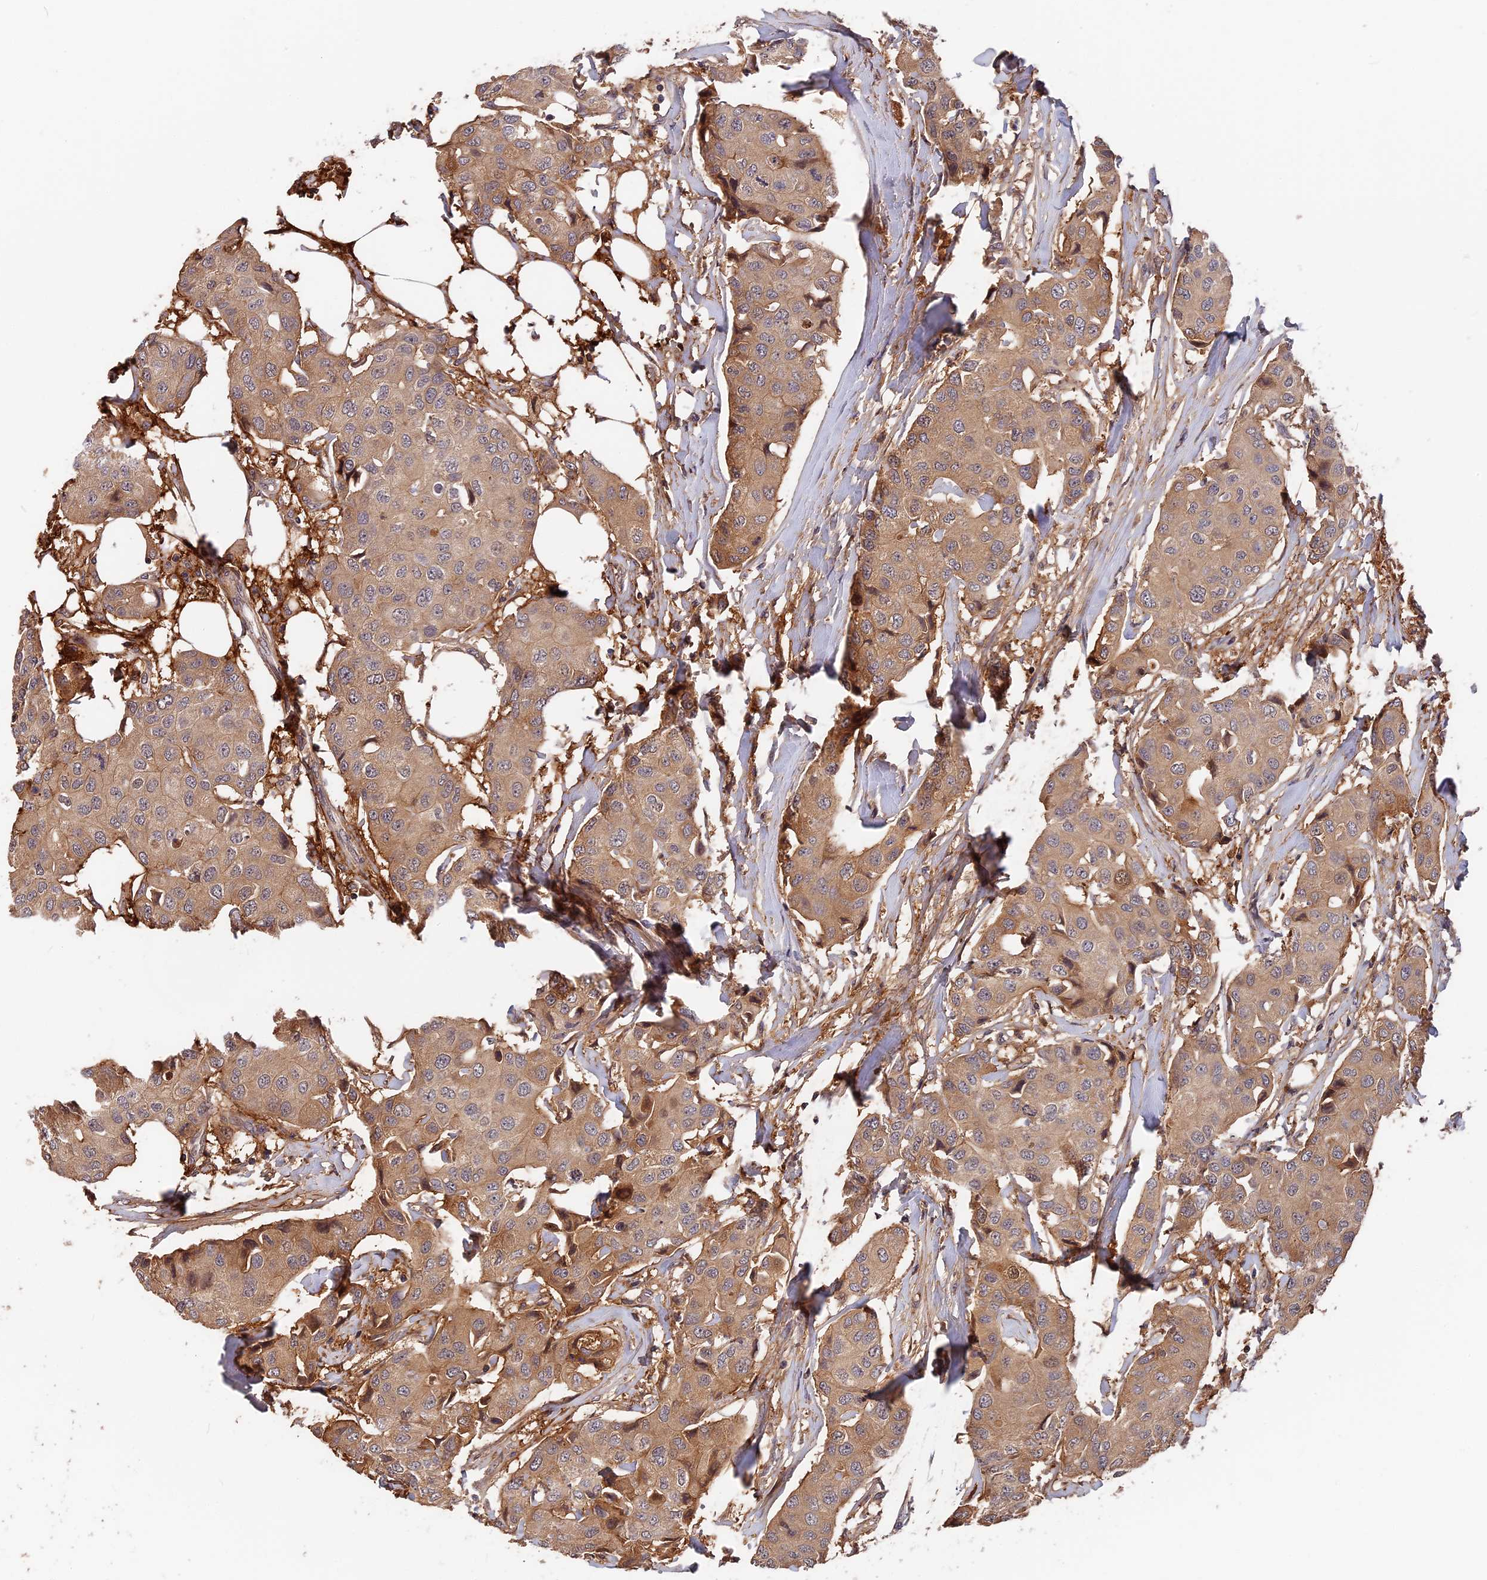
{"staining": {"intensity": "moderate", "quantity": ">75%", "location": "cytoplasmic/membranous"}, "tissue": "breast cancer", "cell_type": "Tumor cells", "image_type": "cancer", "snomed": [{"axis": "morphology", "description": "Duct carcinoma"}, {"axis": "topography", "description": "Breast"}], "caption": "This image displays infiltrating ductal carcinoma (breast) stained with immunohistochemistry to label a protein in brown. The cytoplasmic/membranous of tumor cells show moderate positivity for the protein. Nuclei are counter-stained blue.", "gene": "ITIH1", "patient": {"sex": "female", "age": 80}}